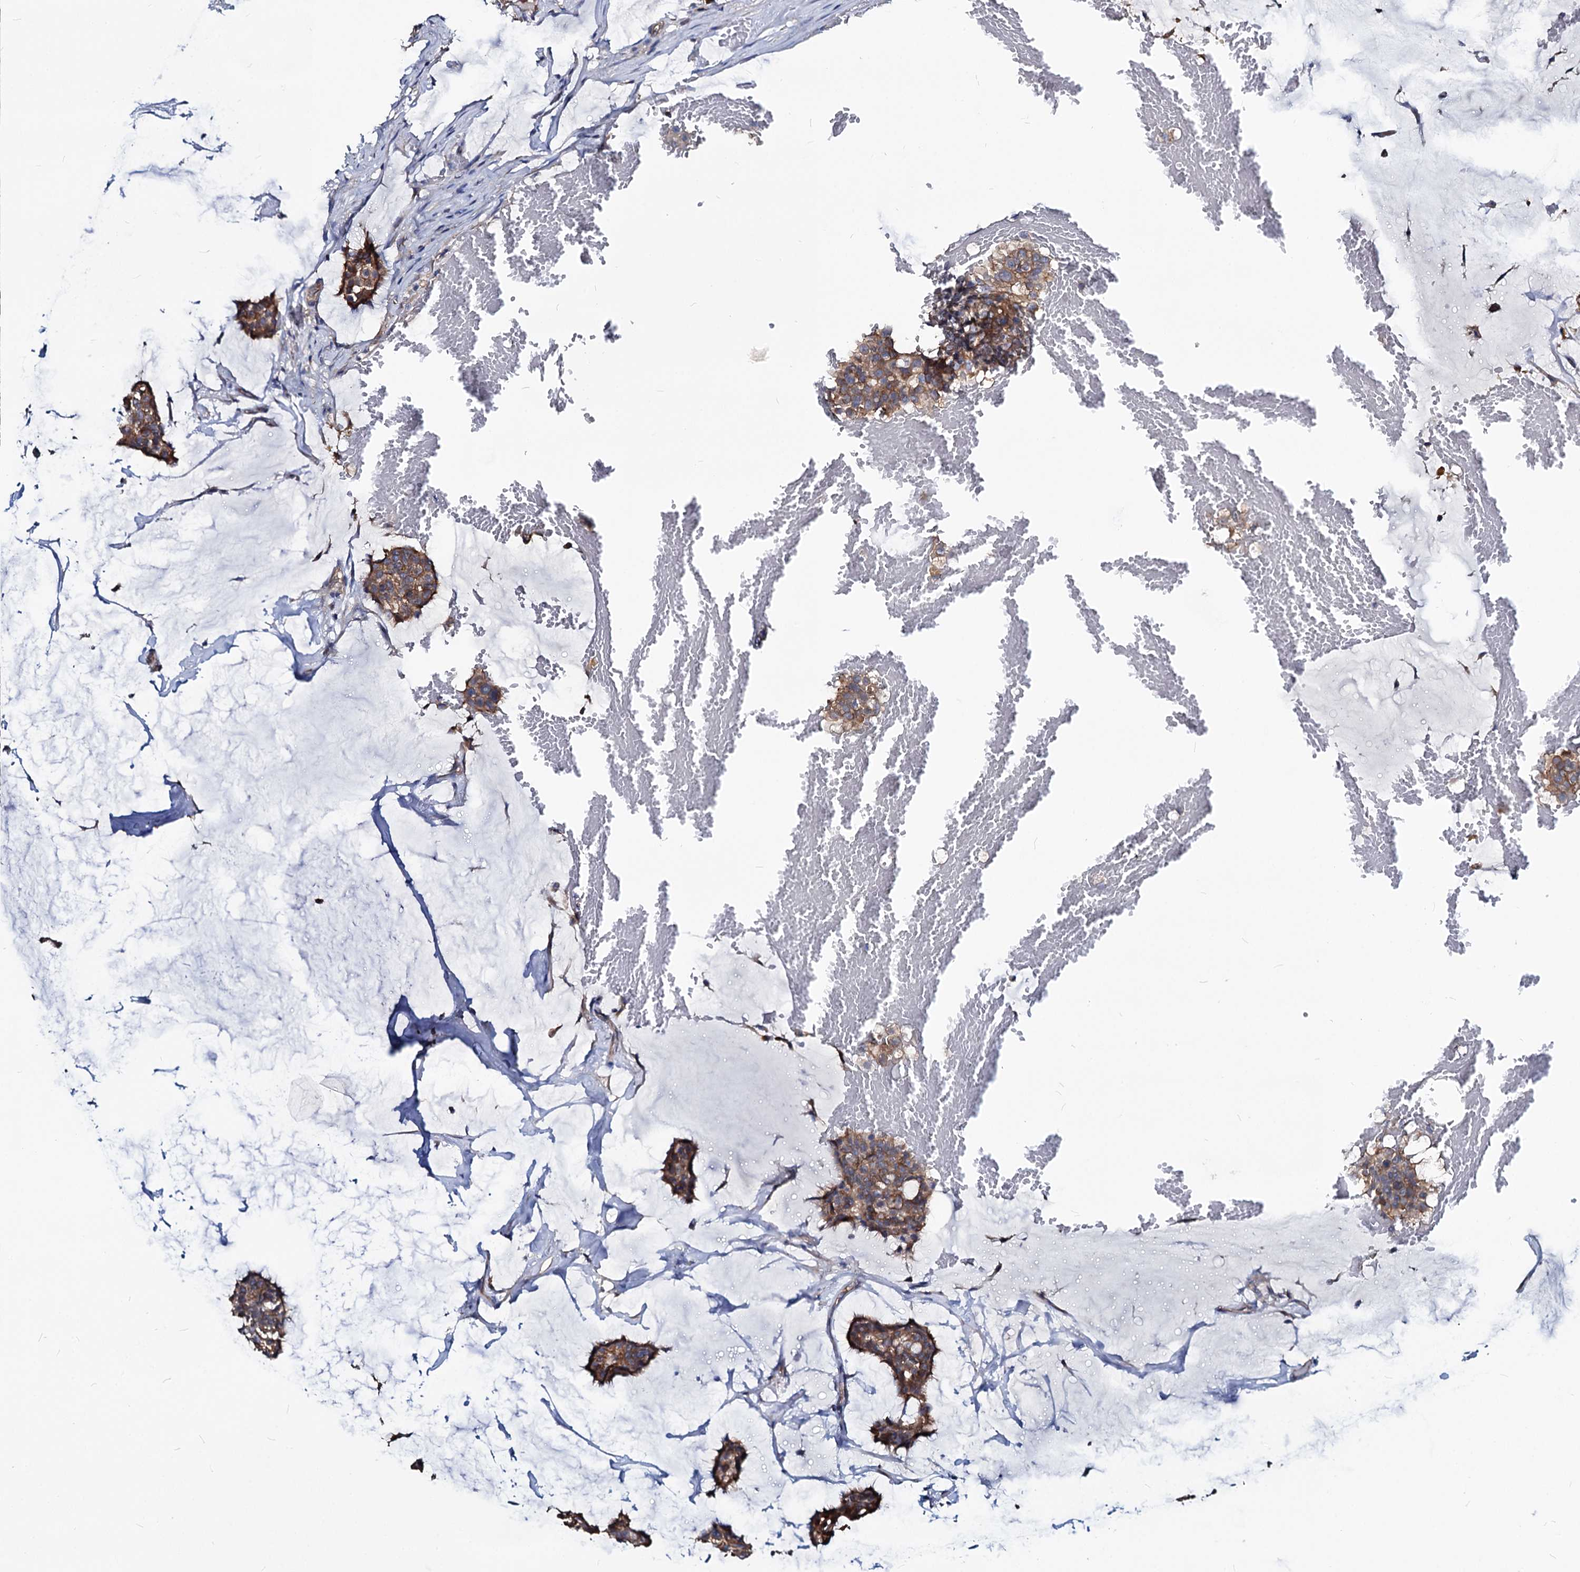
{"staining": {"intensity": "moderate", "quantity": ">75%", "location": "cytoplasmic/membranous"}, "tissue": "breast cancer", "cell_type": "Tumor cells", "image_type": "cancer", "snomed": [{"axis": "morphology", "description": "Duct carcinoma"}, {"axis": "topography", "description": "Breast"}], "caption": "IHC of human breast invasive ductal carcinoma exhibits medium levels of moderate cytoplasmic/membranous staining in about >75% of tumor cells. The staining is performed using DAB brown chromogen to label protein expression. The nuclei are counter-stained blue using hematoxylin.", "gene": "IDI1", "patient": {"sex": "female", "age": 93}}